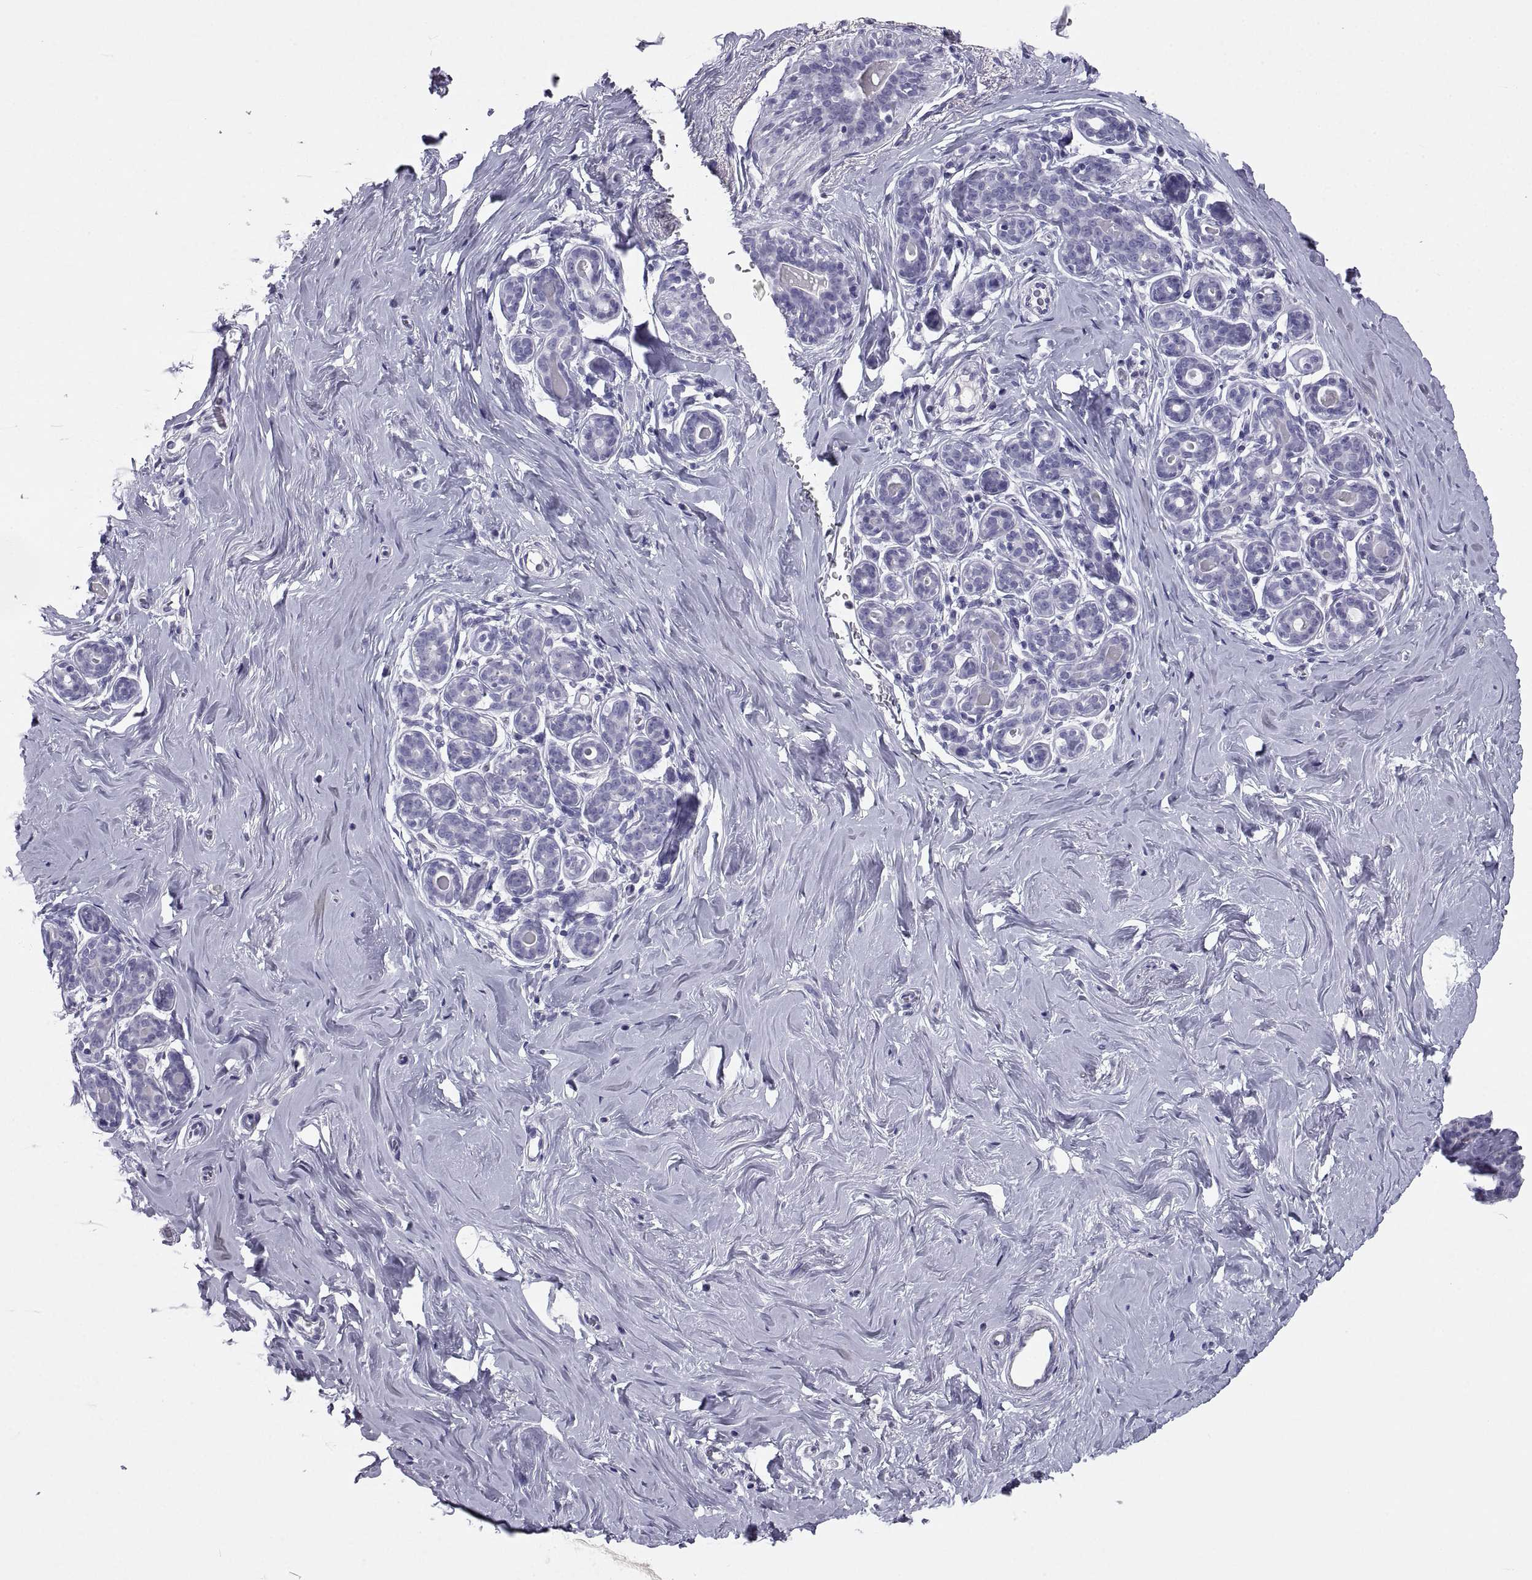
{"staining": {"intensity": "negative", "quantity": "none", "location": "none"}, "tissue": "breast", "cell_type": "Glandular cells", "image_type": "normal", "snomed": [{"axis": "morphology", "description": "Normal tissue, NOS"}, {"axis": "topography", "description": "Skin"}, {"axis": "topography", "description": "Breast"}], "caption": "Immunohistochemistry micrograph of unremarkable breast stained for a protein (brown), which demonstrates no expression in glandular cells.", "gene": "PCSK1N", "patient": {"sex": "female", "age": 43}}